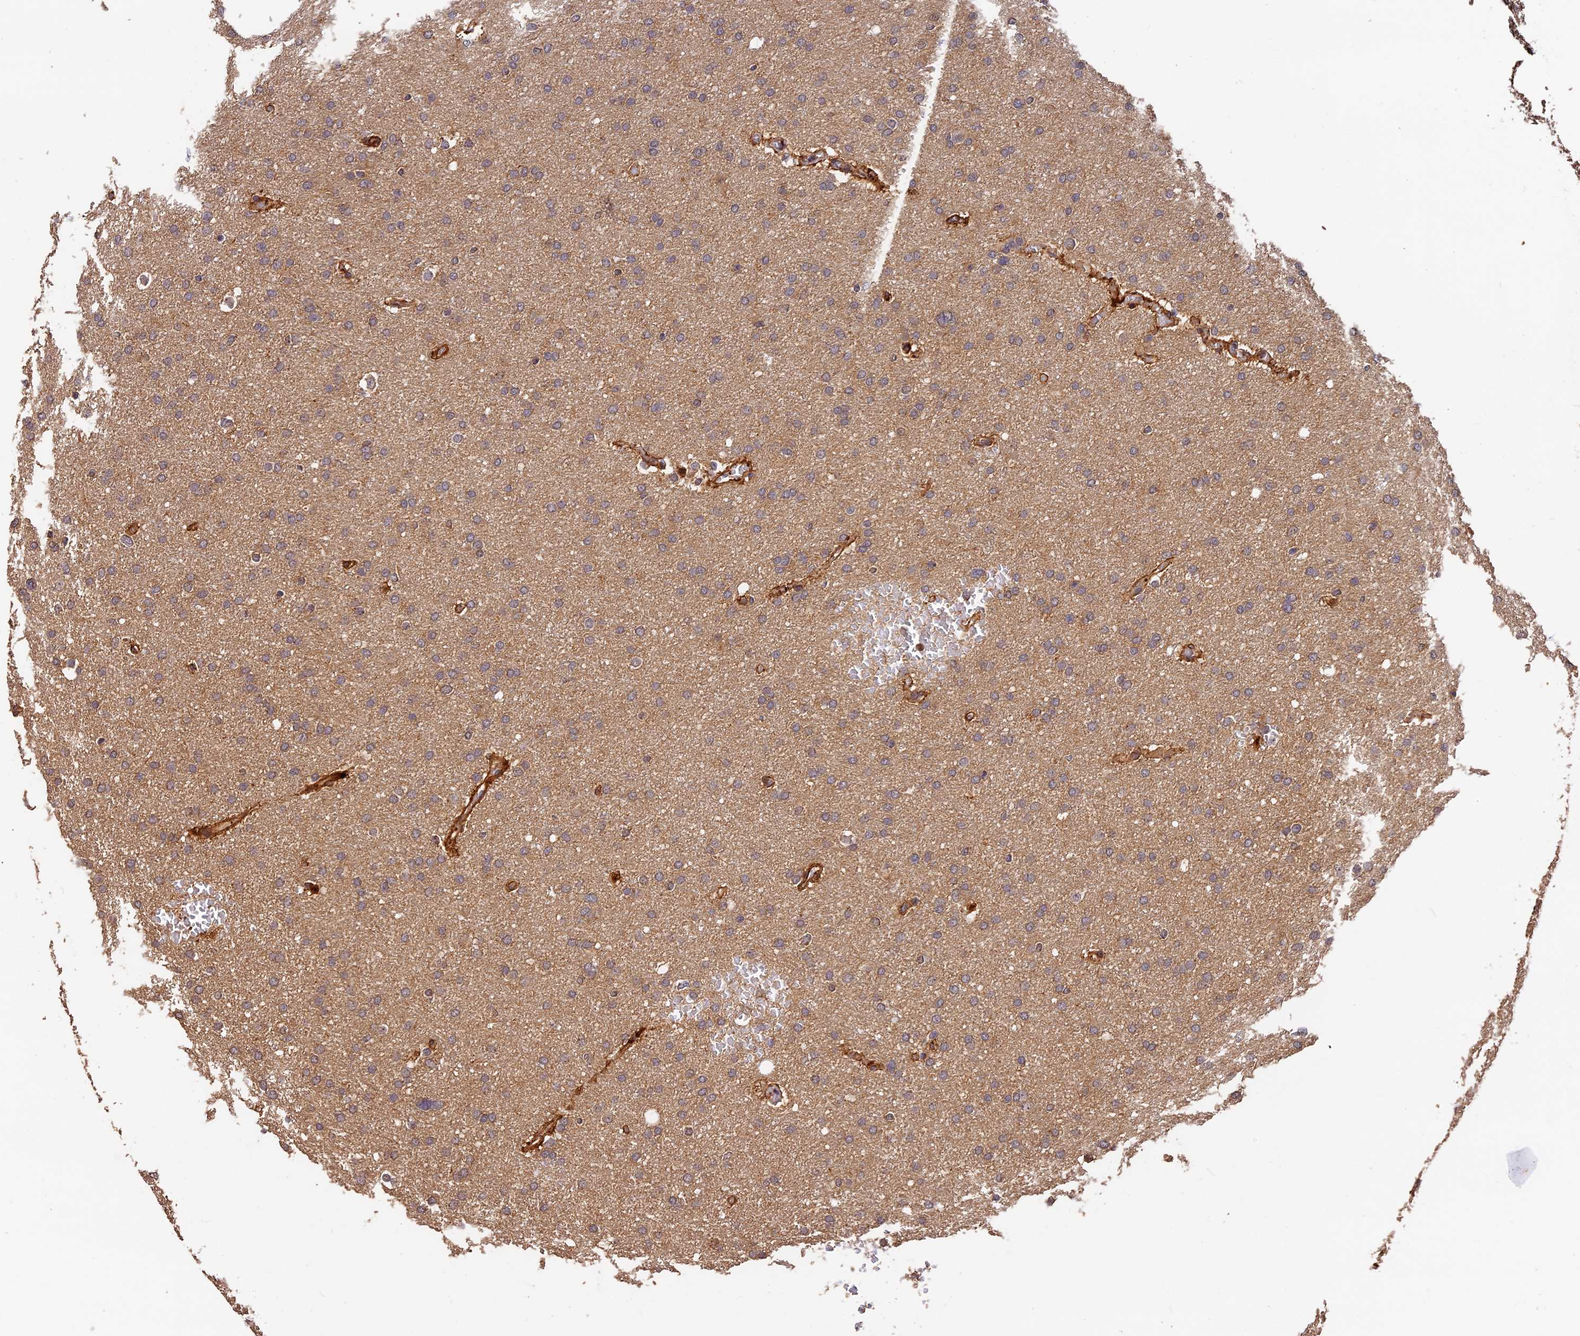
{"staining": {"intensity": "weak", "quantity": ">75%", "location": "cytoplasmic/membranous"}, "tissue": "glioma", "cell_type": "Tumor cells", "image_type": "cancer", "snomed": [{"axis": "morphology", "description": "Glioma, malignant, High grade"}, {"axis": "topography", "description": "Cerebral cortex"}], "caption": "Human high-grade glioma (malignant) stained for a protein (brown) displays weak cytoplasmic/membranous positive positivity in approximately >75% of tumor cells.", "gene": "MMP15", "patient": {"sex": "female", "age": 36}}